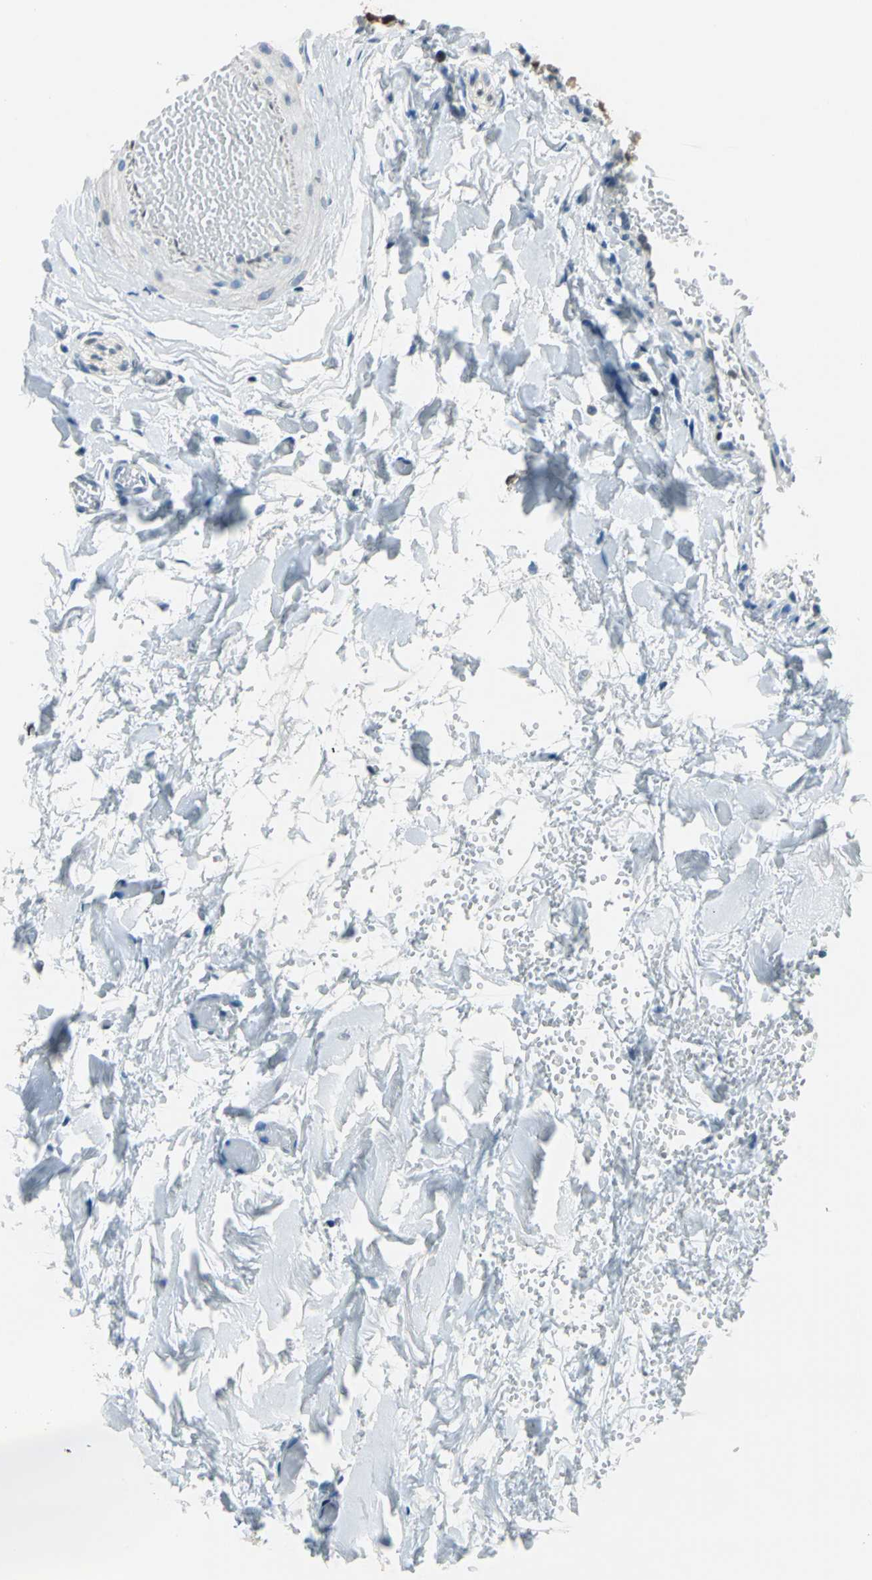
{"staining": {"intensity": "moderate", "quantity": ">75%", "location": "cytoplasmic/membranous"}, "tissue": "gallbladder", "cell_type": "Glandular cells", "image_type": "normal", "snomed": [{"axis": "morphology", "description": "Normal tissue, NOS"}, {"axis": "topography", "description": "Gallbladder"}], "caption": "Immunohistochemical staining of unremarkable gallbladder shows medium levels of moderate cytoplasmic/membranous expression in approximately >75% of glandular cells. (brown staining indicates protein expression, while blue staining denotes nuclei).", "gene": "PSME1", "patient": {"sex": "male", "age": 65}}